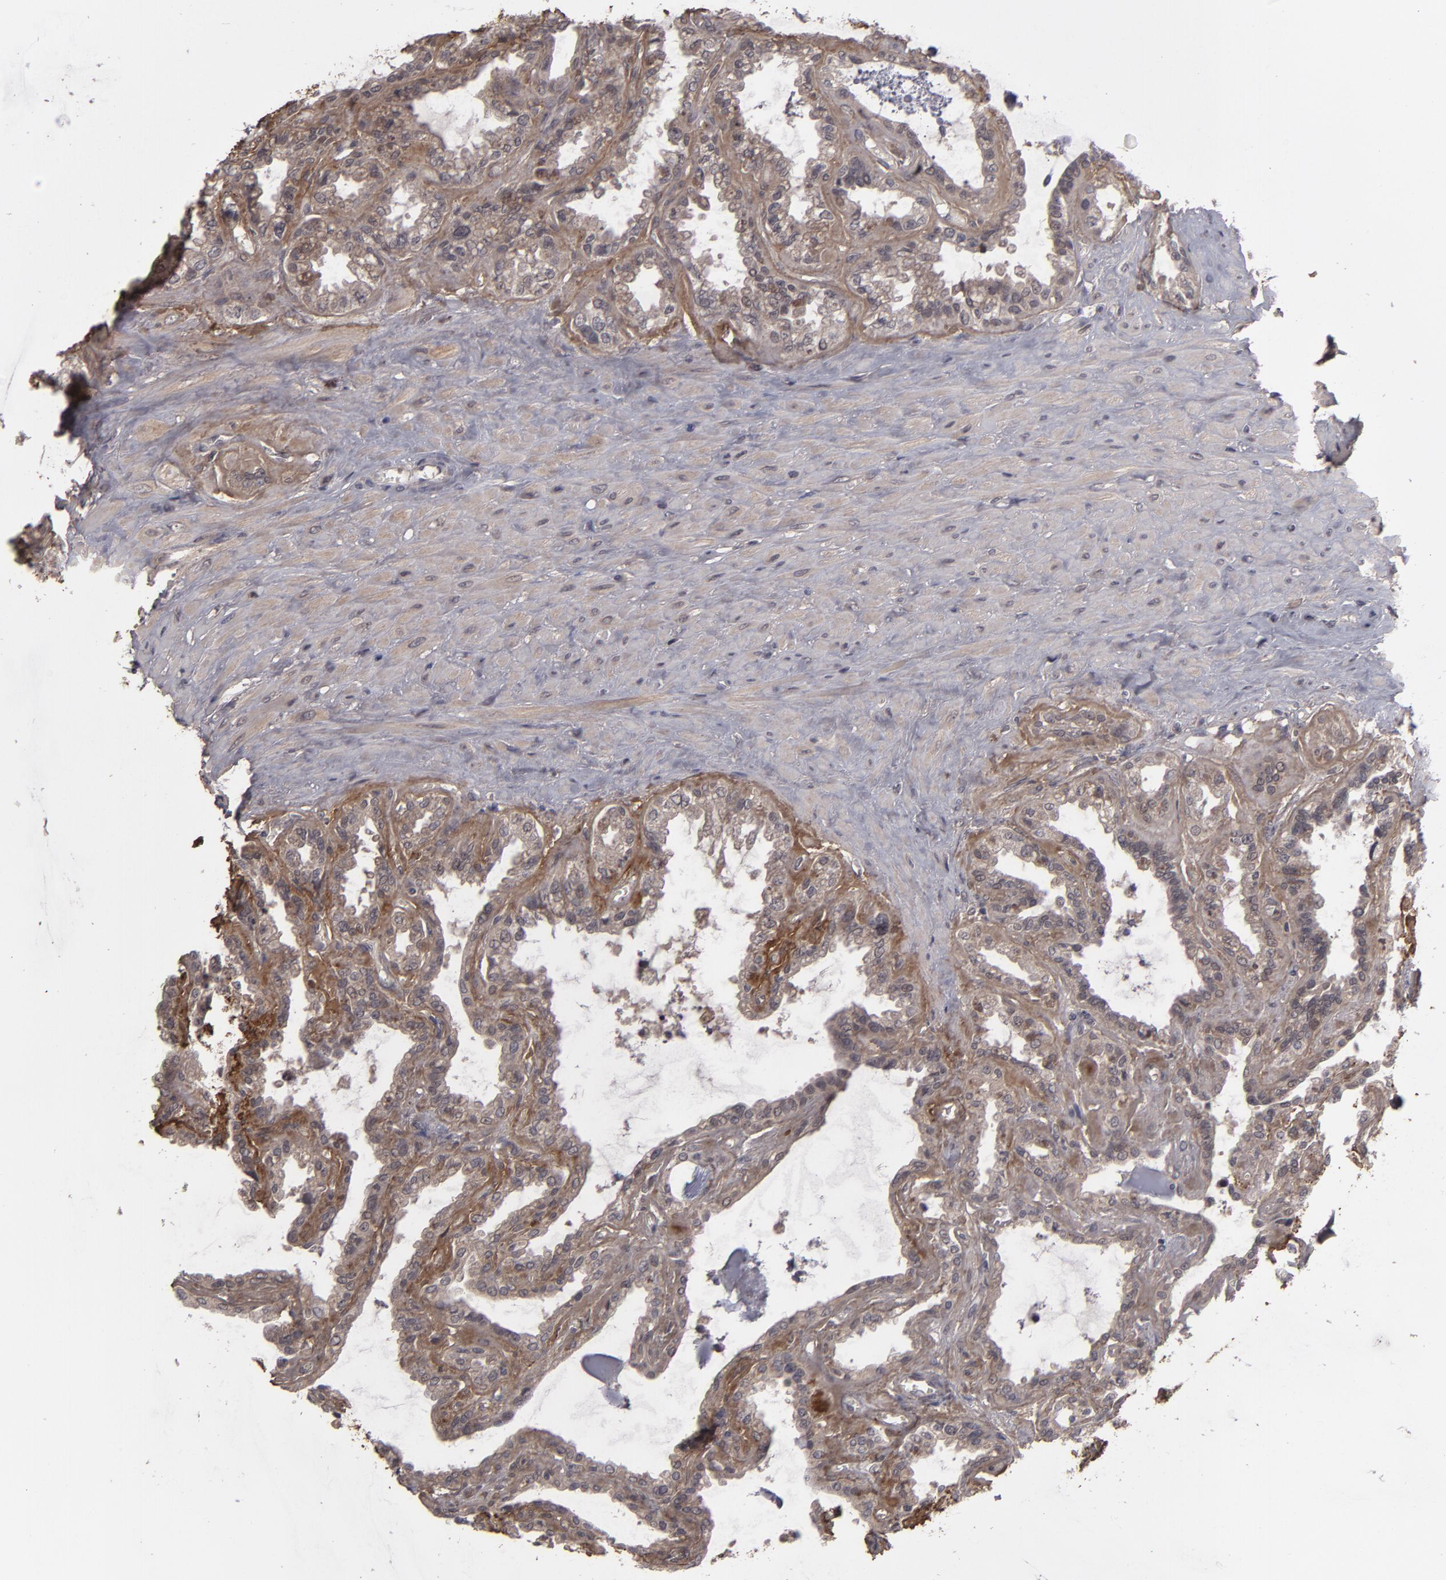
{"staining": {"intensity": "moderate", "quantity": ">75%", "location": "cytoplasmic/membranous"}, "tissue": "seminal vesicle", "cell_type": "Glandular cells", "image_type": "normal", "snomed": [{"axis": "morphology", "description": "Normal tissue, NOS"}, {"axis": "morphology", "description": "Inflammation, NOS"}, {"axis": "topography", "description": "Urinary bladder"}, {"axis": "topography", "description": "Prostate"}, {"axis": "topography", "description": "Seminal veicle"}], "caption": "Human seminal vesicle stained with a protein marker reveals moderate staining in glandular cells.", "gene": "TYMS", "patient": {"sex": "male", "age": 82}}